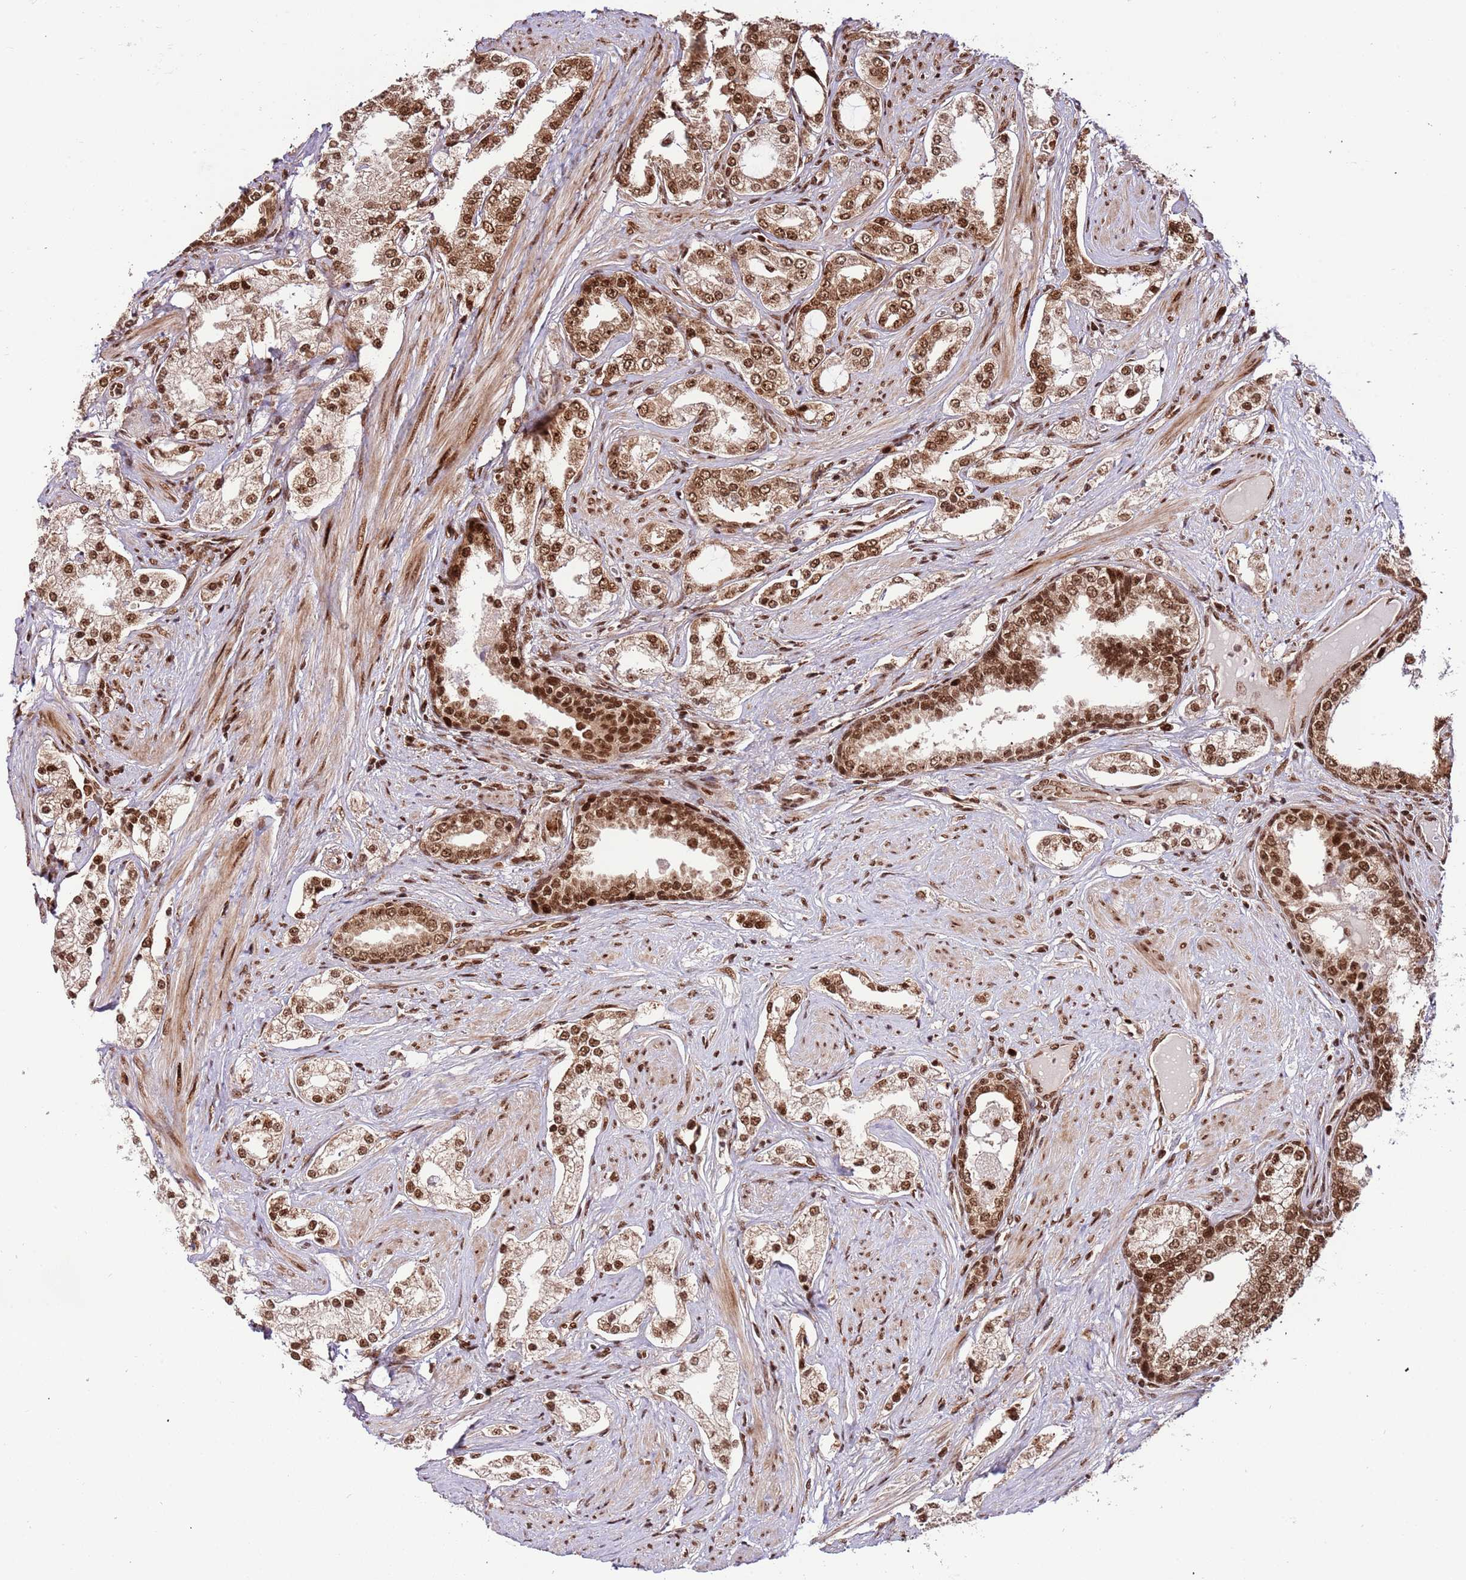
{"staining": {"intensity": "strong", "quantity": ">75%", "location": "cytoplasmic/membranous,nuclear"}, "tissue": "prostate cancer", "cell_type": "Tumor cells", "image_type": "cancer", "snomed": [{"axis": "morphology", "description": "Adenocarcinoma, High grade"}, {"axis": "topography", "description": "Prostate"}], "caption": "Human high-grade adenocarcinoma (prostate) stained for a protein (brown) displays strong cytoplasmic/membranous and nuclear positive positivity in about >75% of tumor cells.", "gene": "RIF1", "patient": {"sex": "male", "age": 71}}